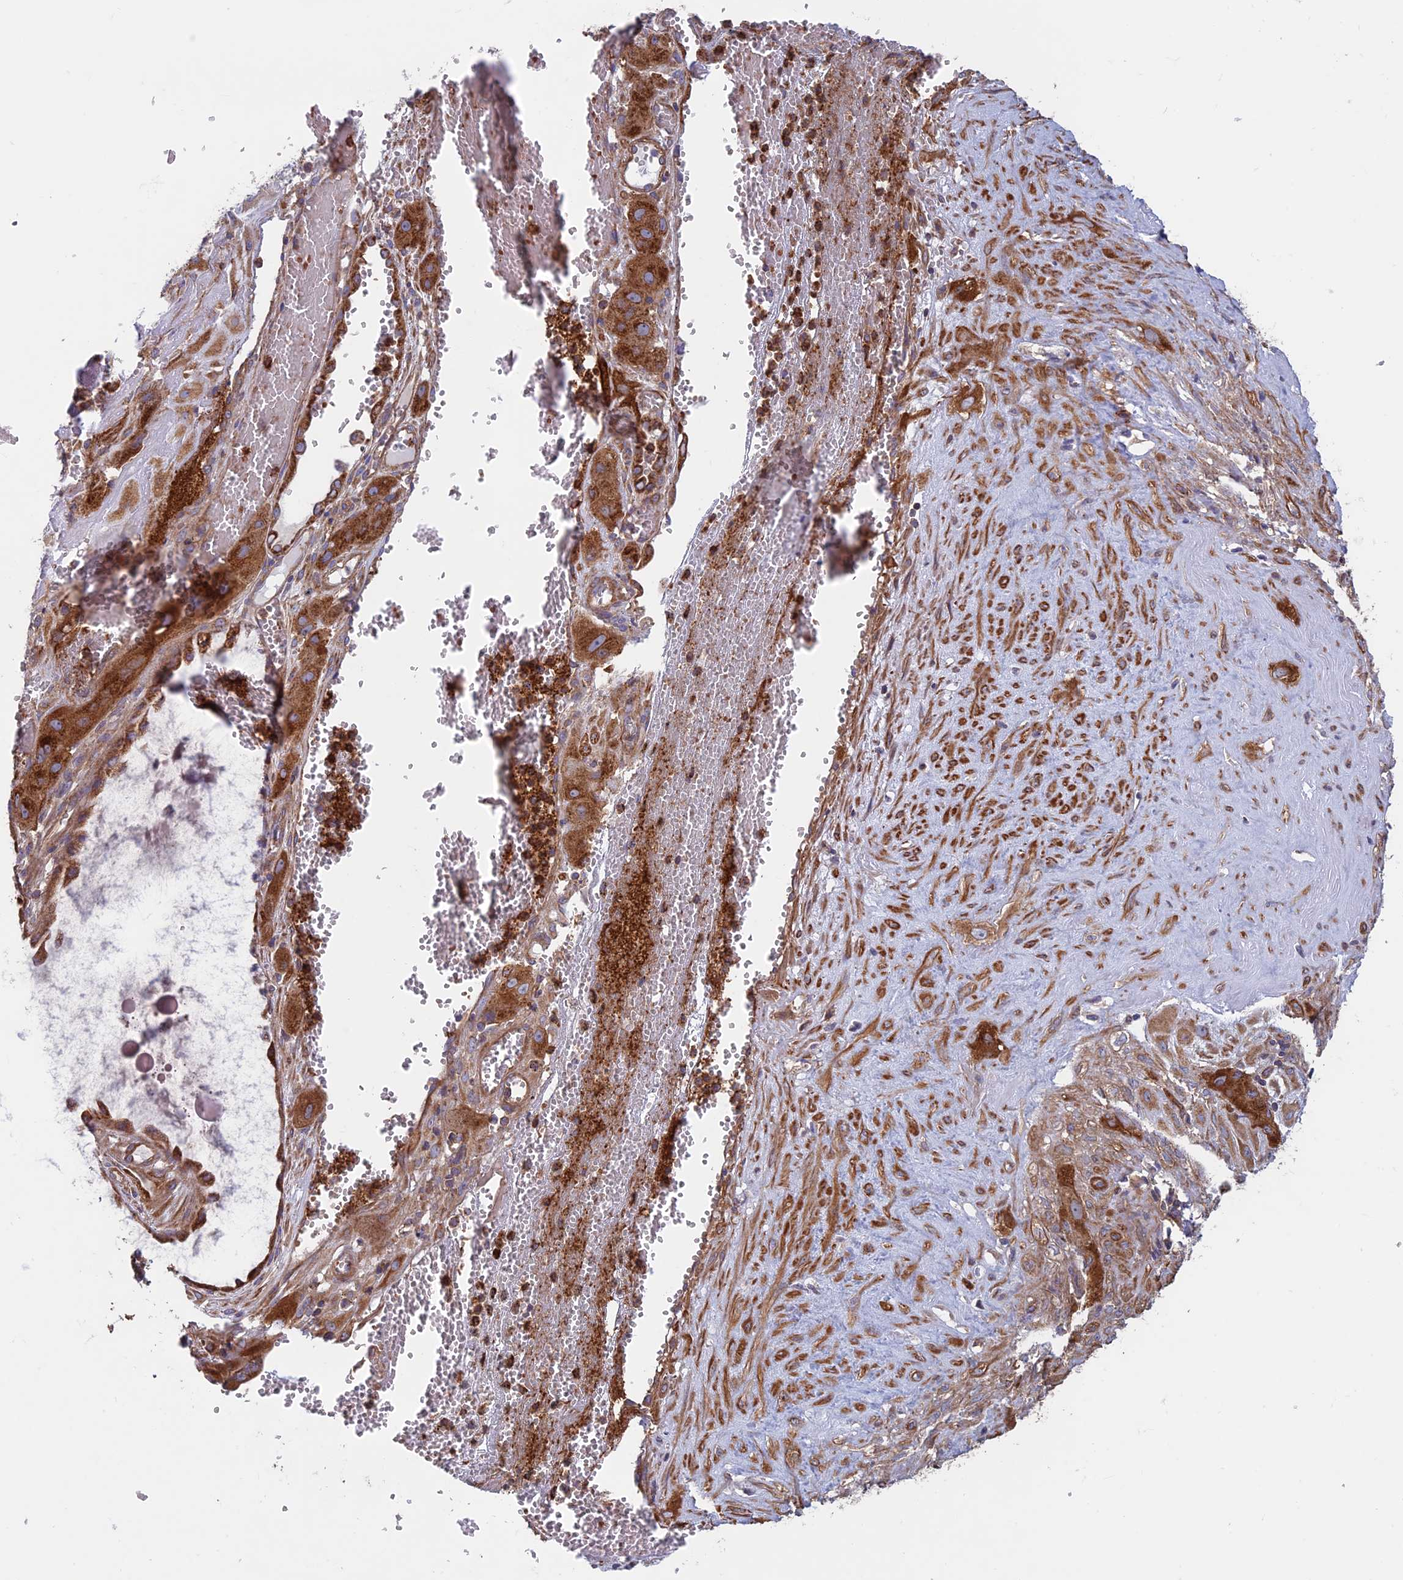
{"staining": {"intensity": "strong", "quantity": ">75%", "location": "cytoplasmic/membranous"}, "tissue": "cervical cancer", "cell_type": "Tumor cells", "image_type": "cancer", "snomed": [{"axis": "morphology", "description": "Squamous cell carcinoma, NOS"}, {"axis": "topography", "description": "Cervix"}], "caption": "Tumor cells display strong cytoplasmic/membranous positivity in about >75% of cells in cervical cancer. The protein of interest is stained brown, and the nuclei are stained in blue (DAB (3,3'-diaminobenzidine) IHC with brightfield microscopy, high magnification).", "gene": "DNM1L", "patient": {"sex": "female", "age": 34}}